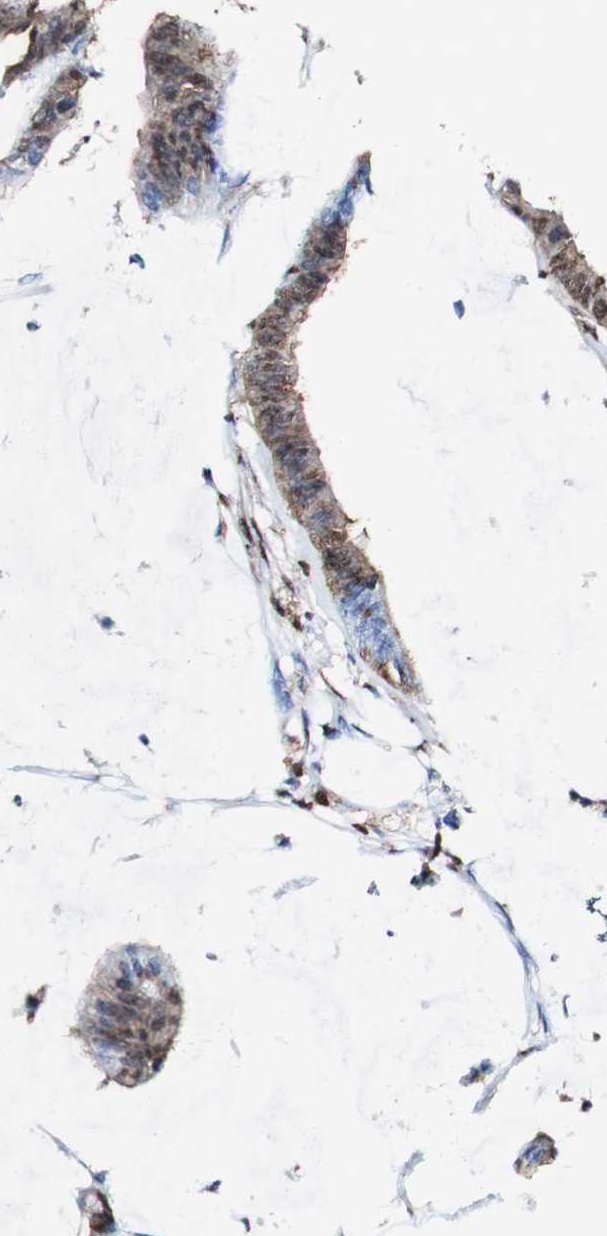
{"staining": {"intensity": "moderate", "quantity": ">75%", "location": "cytoplasmic/membranous,nuclear"}, "tissue": "colorectal cancer", "cell_type": "Tumor cells", "image_type": "cancer", "snomed": [{"axis": "morphology", "description": "Adenocarcinoma, NOS"}, {"axis": "topography", "description": "Rectum"}], "caption": "A high-resolution image shows IHC staining of colorectal cancer, which demonstrates moderate cytoplasmic/membranous and nuclear expression in approximately >75% of tumor cells.", "gene": "PIDD1", "patient": {"sex": "female", "age": 66}}